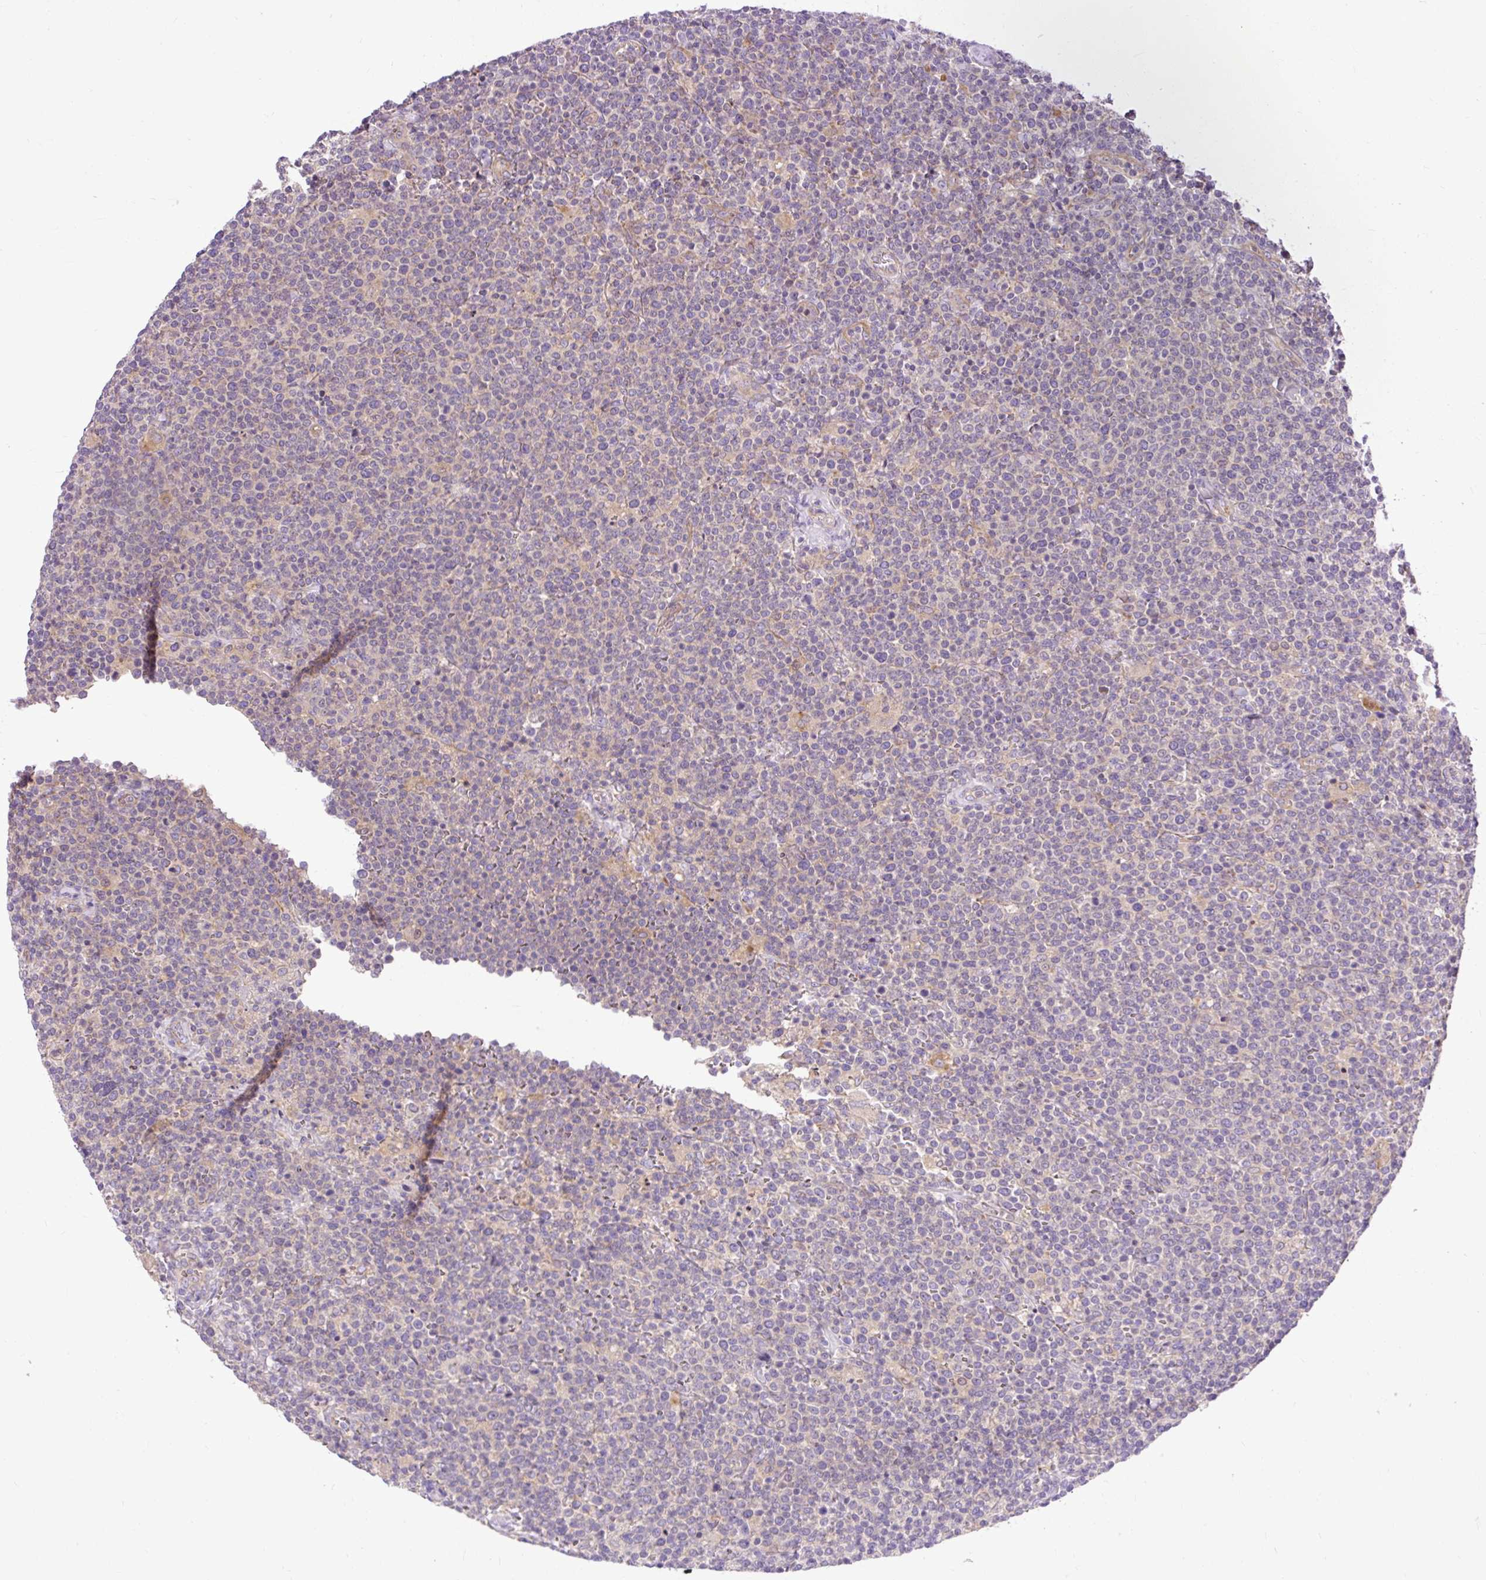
{"staining": {"intensity": "weak", "quantity": "<25%", "location": "cytoplasmic/membranous"}, "tissue": "lymphoma", "cell_type": "Tumor cells", "image_type": "cancer", "snomed": [{"axis": "morphology", "description": "Malignant lymphoma, non-Hodgkin's type, High grade"}, {"axis": "topography", "description": "Lymph node"}], "caption": "High magnification brightfield microscopy of malignant lymphoma, non-Hodgkin's type (high-grade) stained with DAB (brown) and counterstained with hematoxylin (blue): tumor cells show no significant staining.", "gene": "HEXB", "patient": {"sex": "male", "age": 61}}